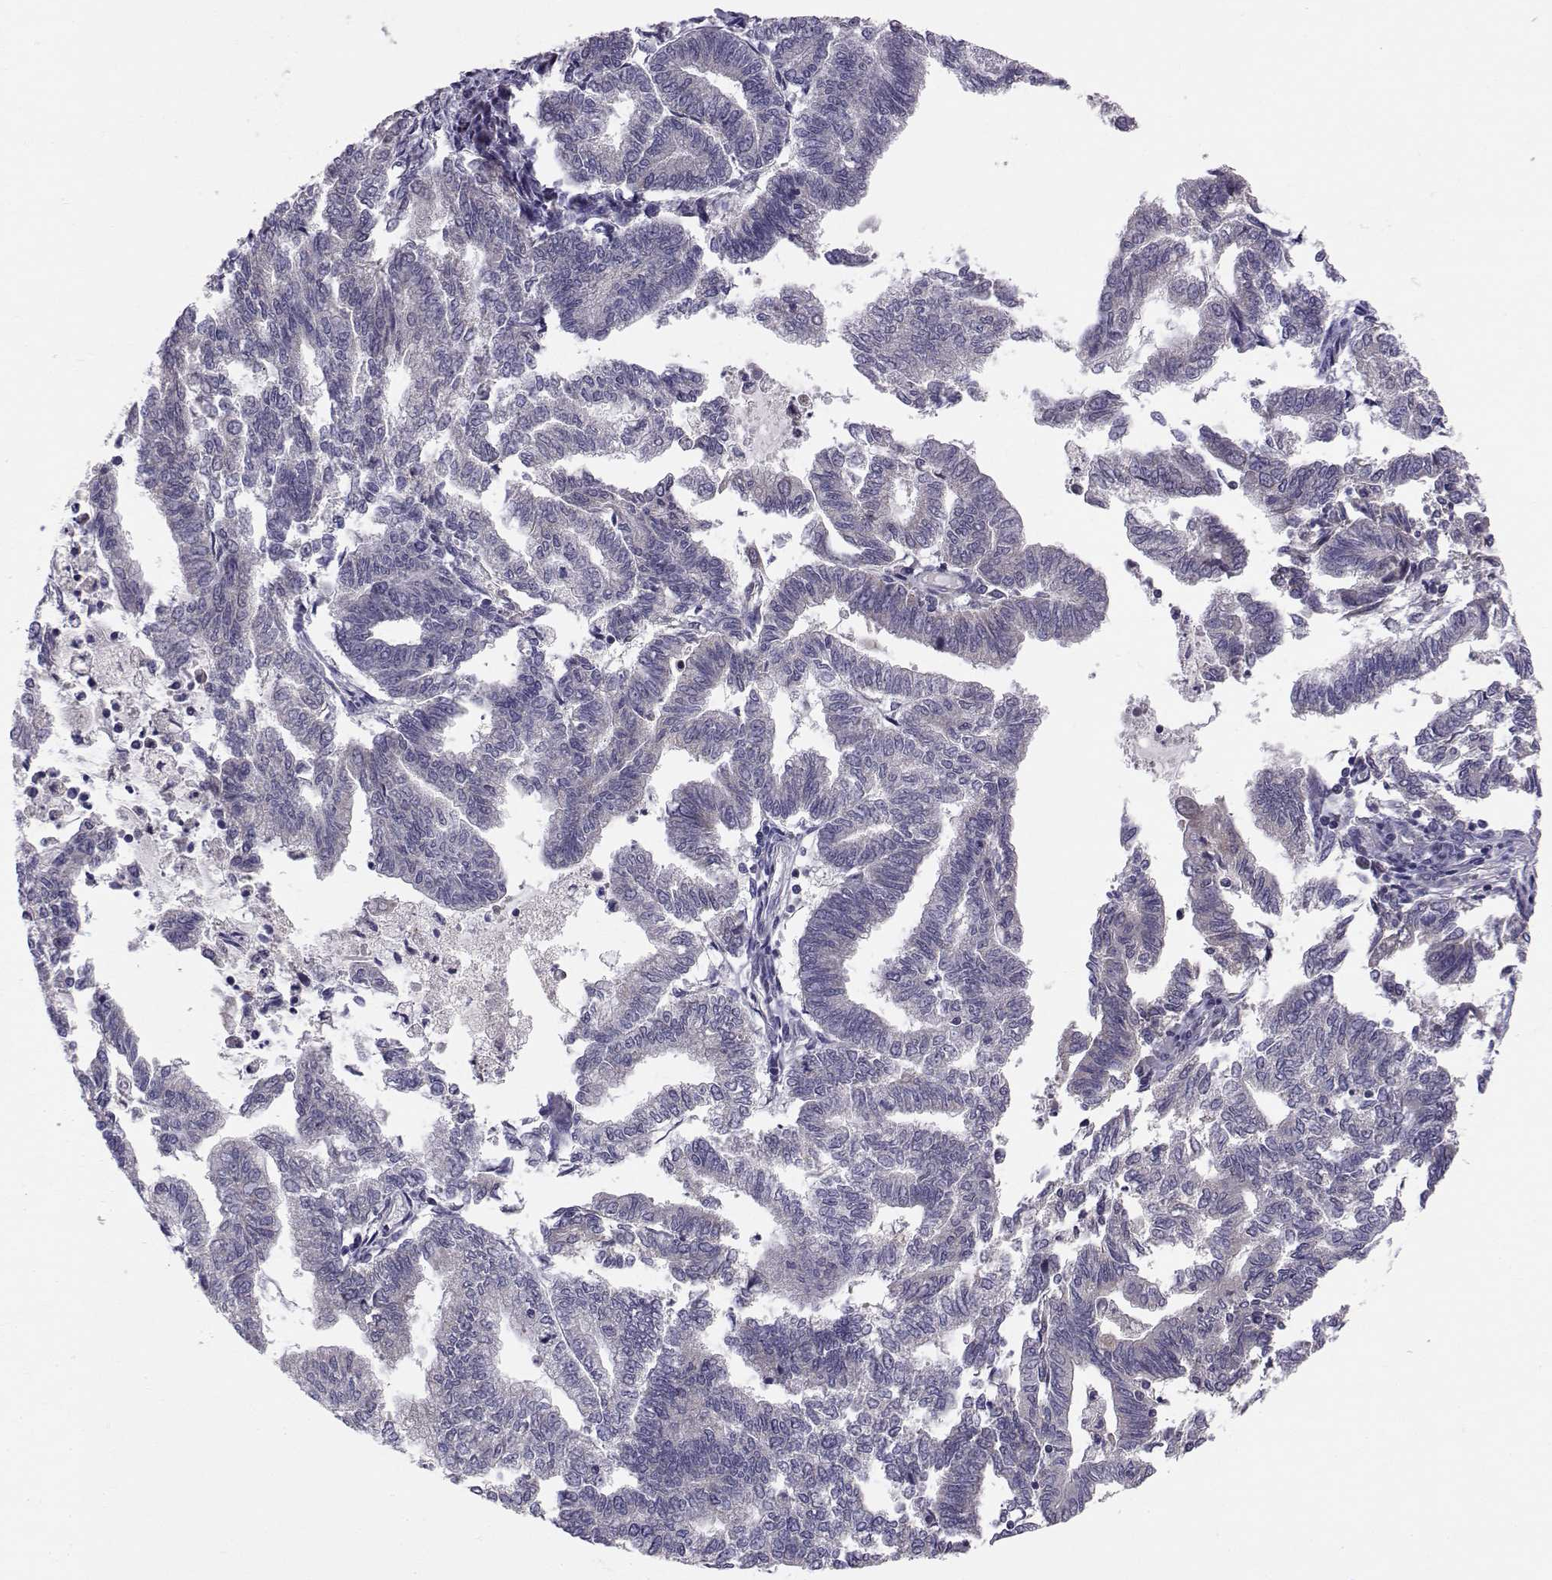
{"staining": {"intensity": "negative", "quantity": "none", "location": "none"}, "tissue": "endometrial cancer", "cell_type": "Tumor cells", "image_type": "cancer", "snomed": [{"axis": "morphology", "description": "Adenocarcinoma, NOS"}, {"axis": "topography", "description": "Endometrium"}], "caption": "A histopathology image of human adenocarcinoma (endometrial) is negative for staining in tumor cells.", "gene": "PEX5L", "patient": {"sex": "female", "age": 79}}